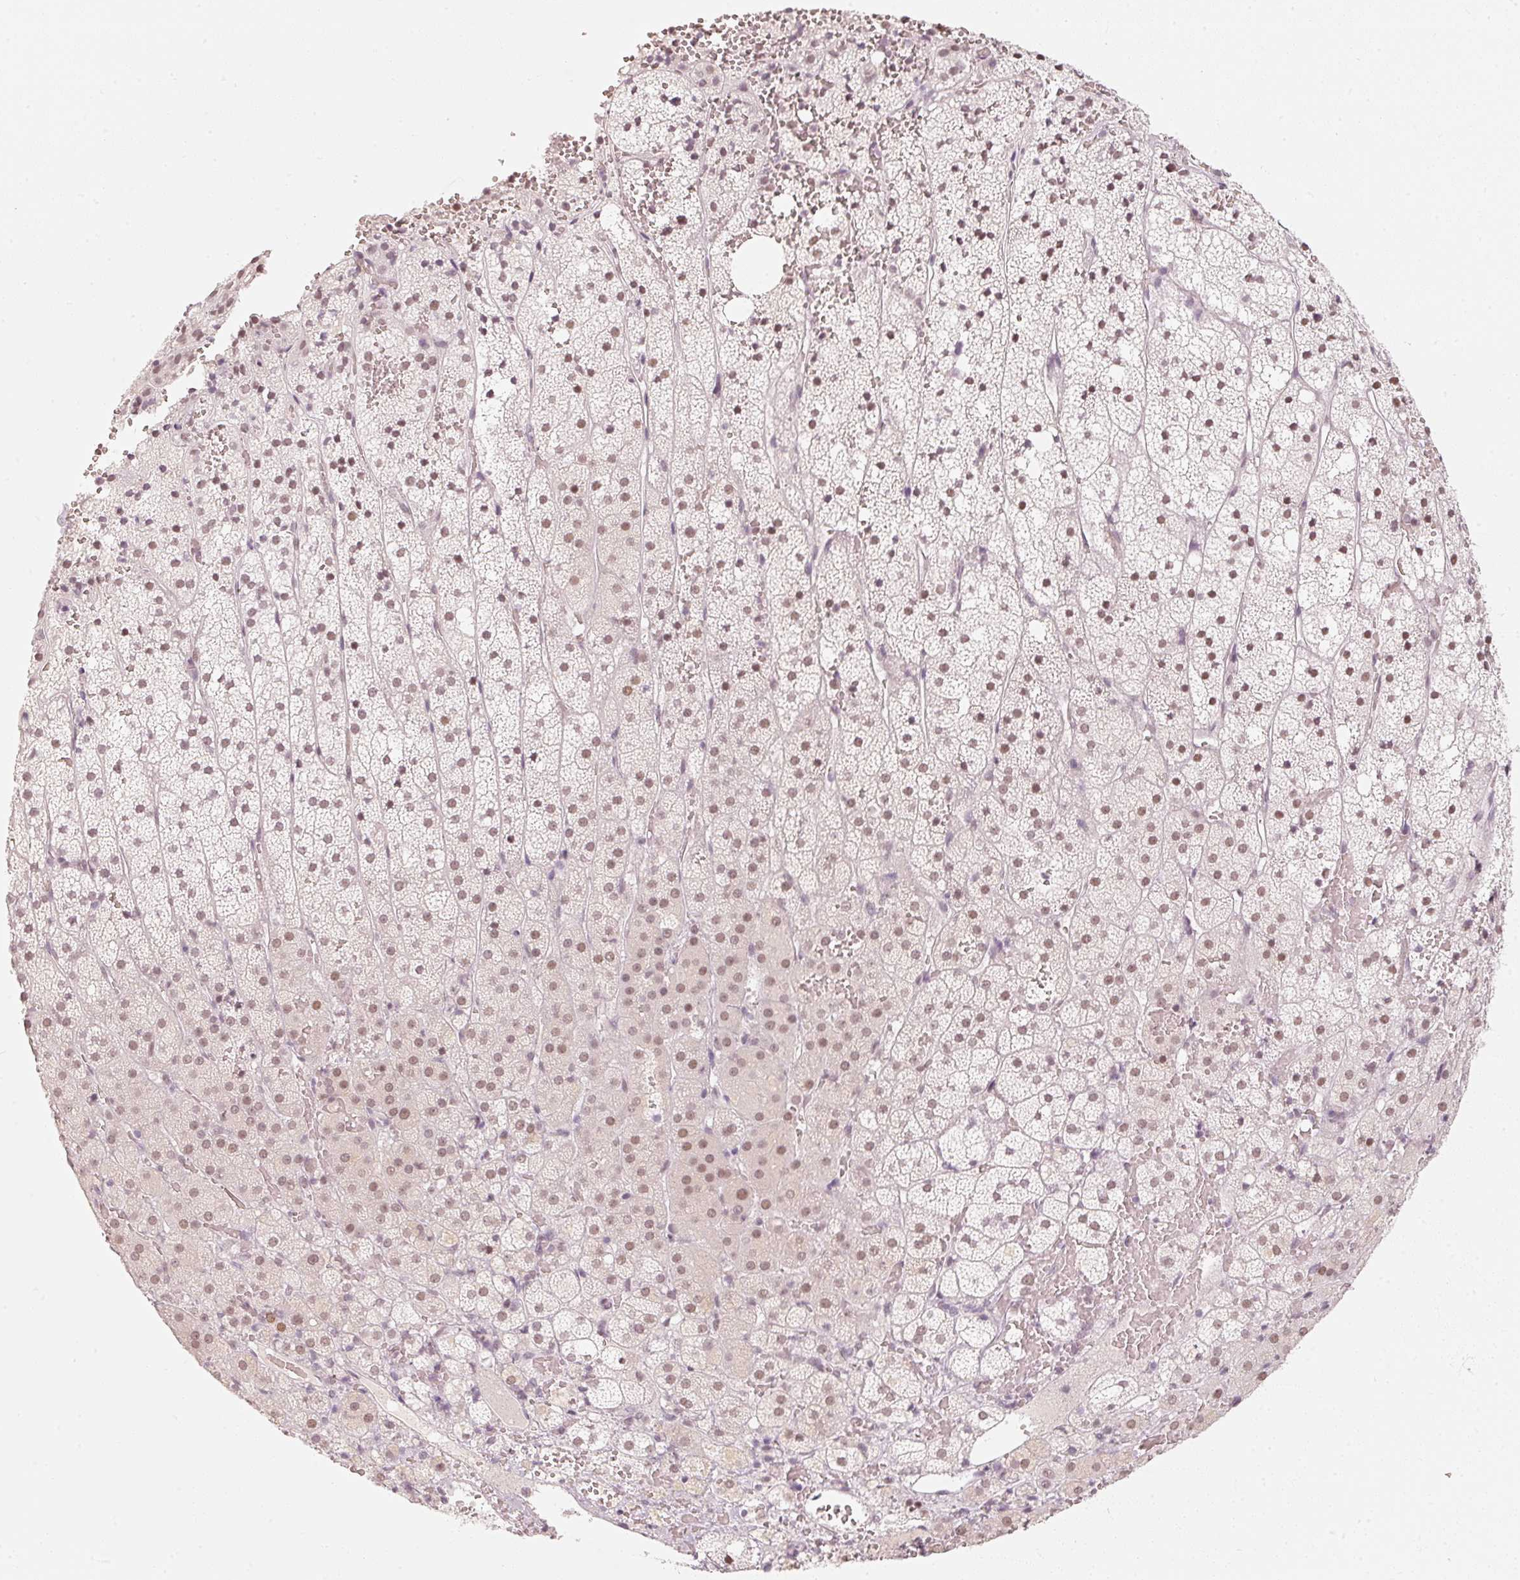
{"staining": {"intensity": "moderate", "quantity": ">75%", "location": "nuclear"}, "tissue": "adrenal gland", "cell_type": "Glandular cells", "image_type": "normal", "snomed": [{"axis": "morphology", "description": "Normal tissue, NOS"}, {"axis": "topography", "description": "Adrenal gland"}], "caption": "Glandular cells demonstrate moderate nuclear positivity in approximately >75% of cells in normal adrenal gland. Immunohistochemistry stains the protein in brown and the nuclei are stained blue.", "gene": "PPP1R10", "patient": {"sex": "male", "age": 53}}